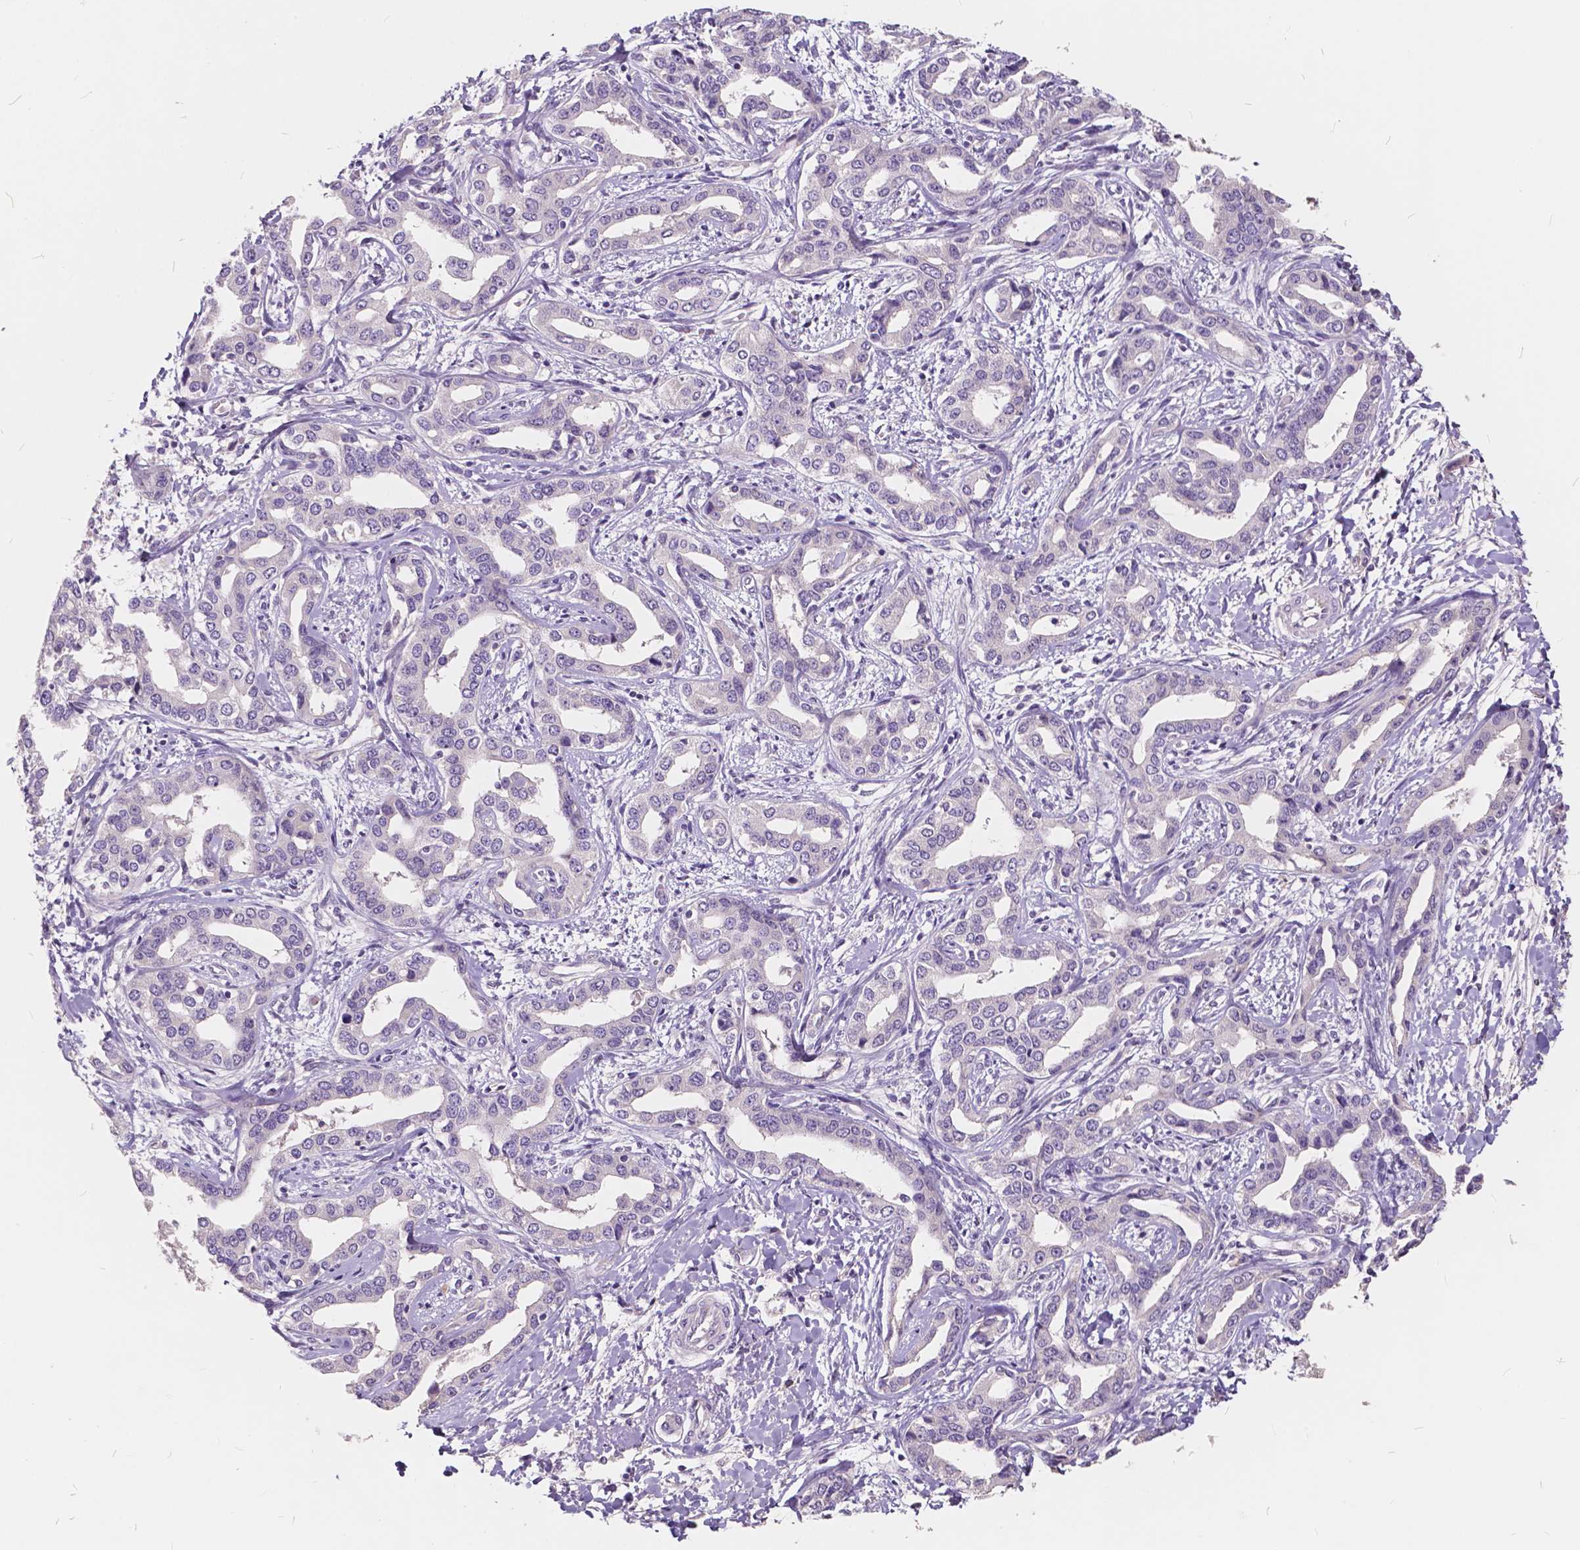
{"staining": {"intensity": "negative", "quantity": "none", "location": "none"}, "tissue": "liver cancer", "cell_type": "Tumor cells", "image_type": "cancer", "snomed": [{"axis": "morphology", "description": "Cholangiocarcinoma"}, {"axis": "topography", "description": "Liver"}], "caption": "Immunohistochemistry histopathology image of human liver cholangiocarcinoma stained for a protein (brown), which demonstrates no expression in tumor cells.", "gene": "SLC7A8", "patient": {"sex": "male", "age": 59}}